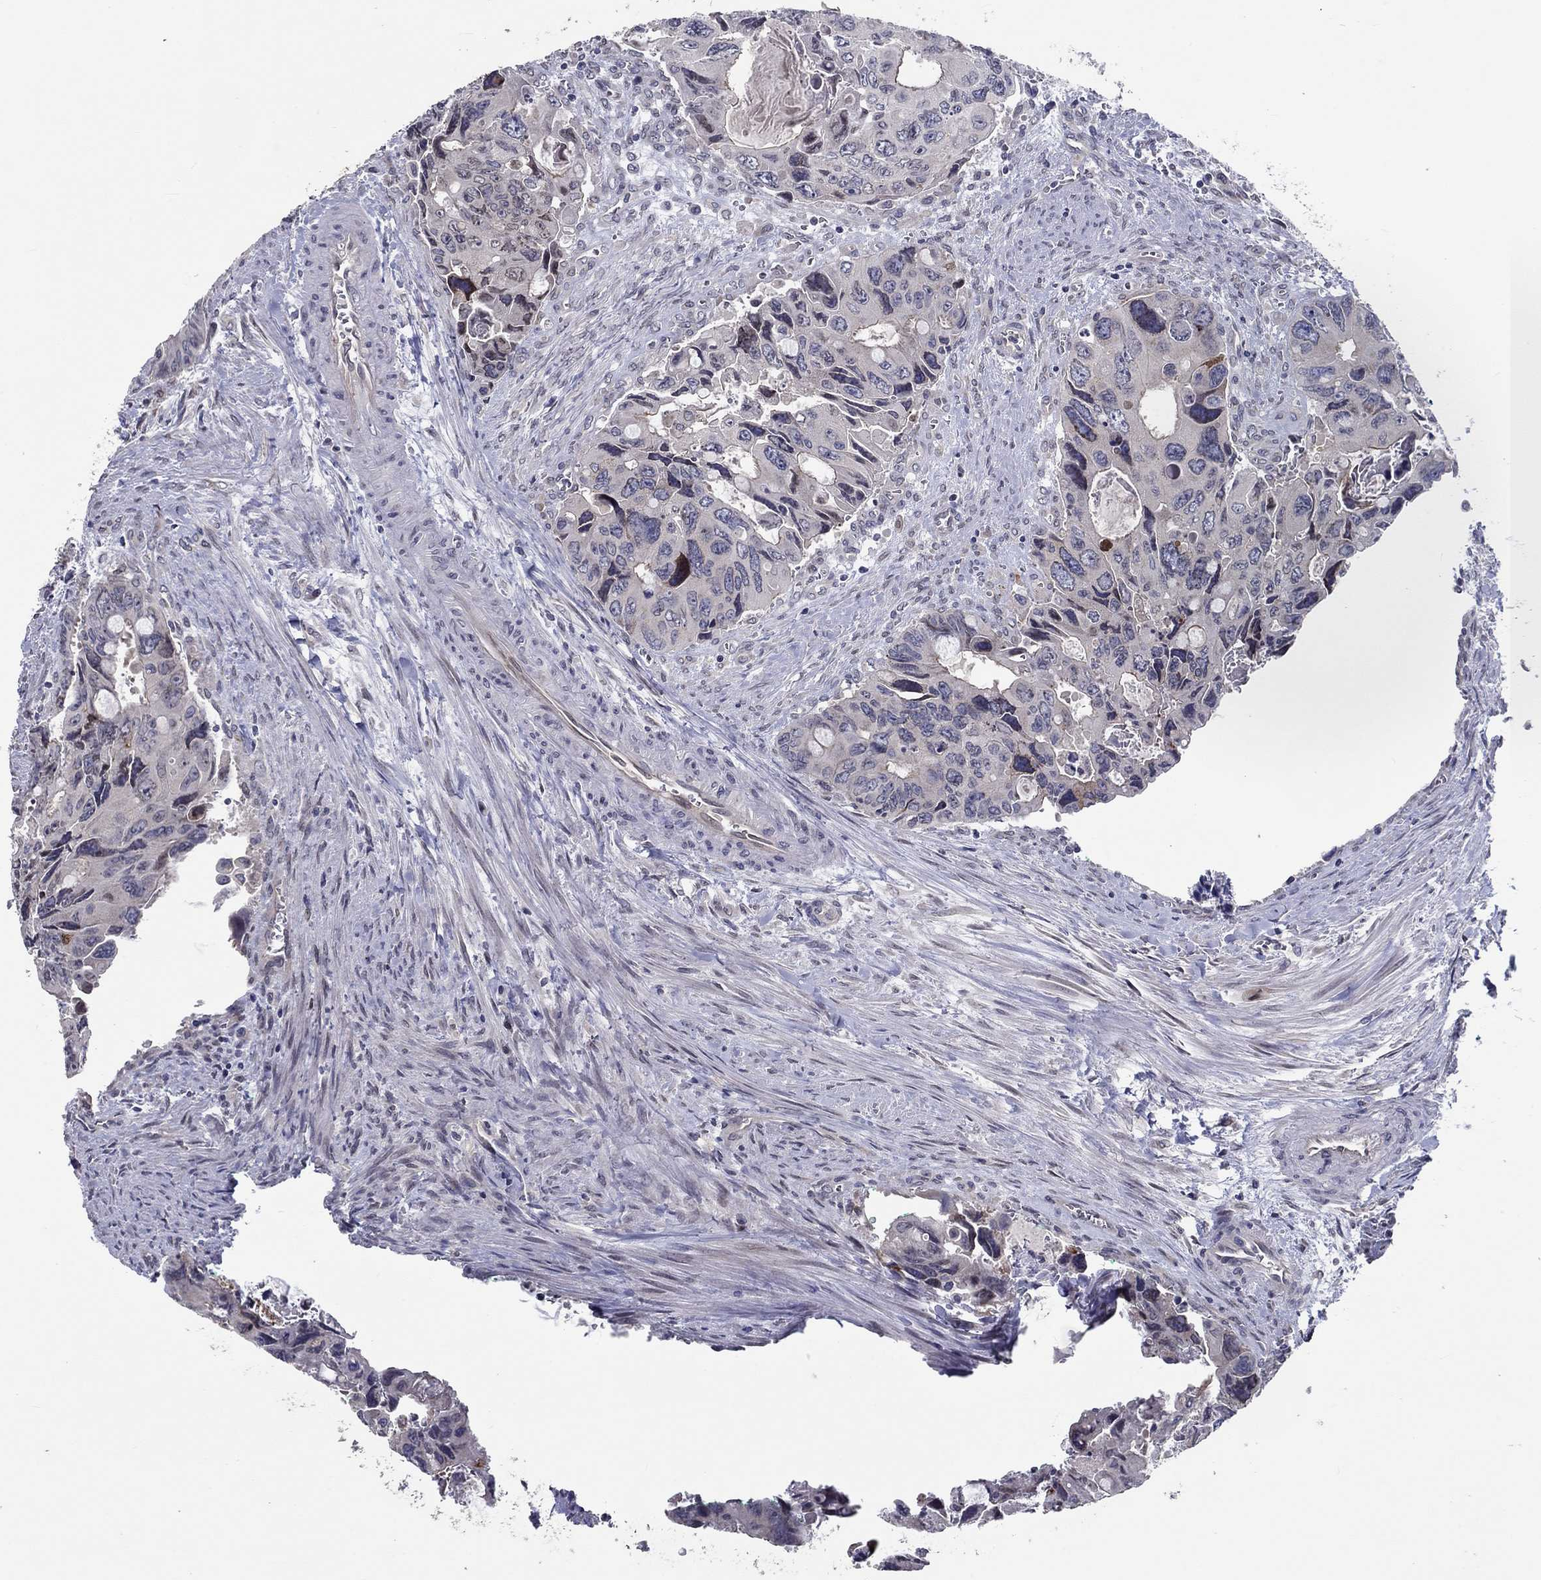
{"staining": {"intensity": "weak", "quantity": "<25%", "location": "cytoplasmic/membranous"}, "tissue": "colorectal cancer", "cell_type": "Tumor cells", "image_type": "cancer", "snomed": [{"axis": "morphology", "description": "Adenocarcinoma, NOS"}, {"axis": "topography", "description": "Rectum"}], "caption": "Colorectal adenocarcinoma was stained to show a protein in brown. There is no significant expression in tumor cells.", "gene": "CETN3", "patient": {"sex": "male", "age": 62}}